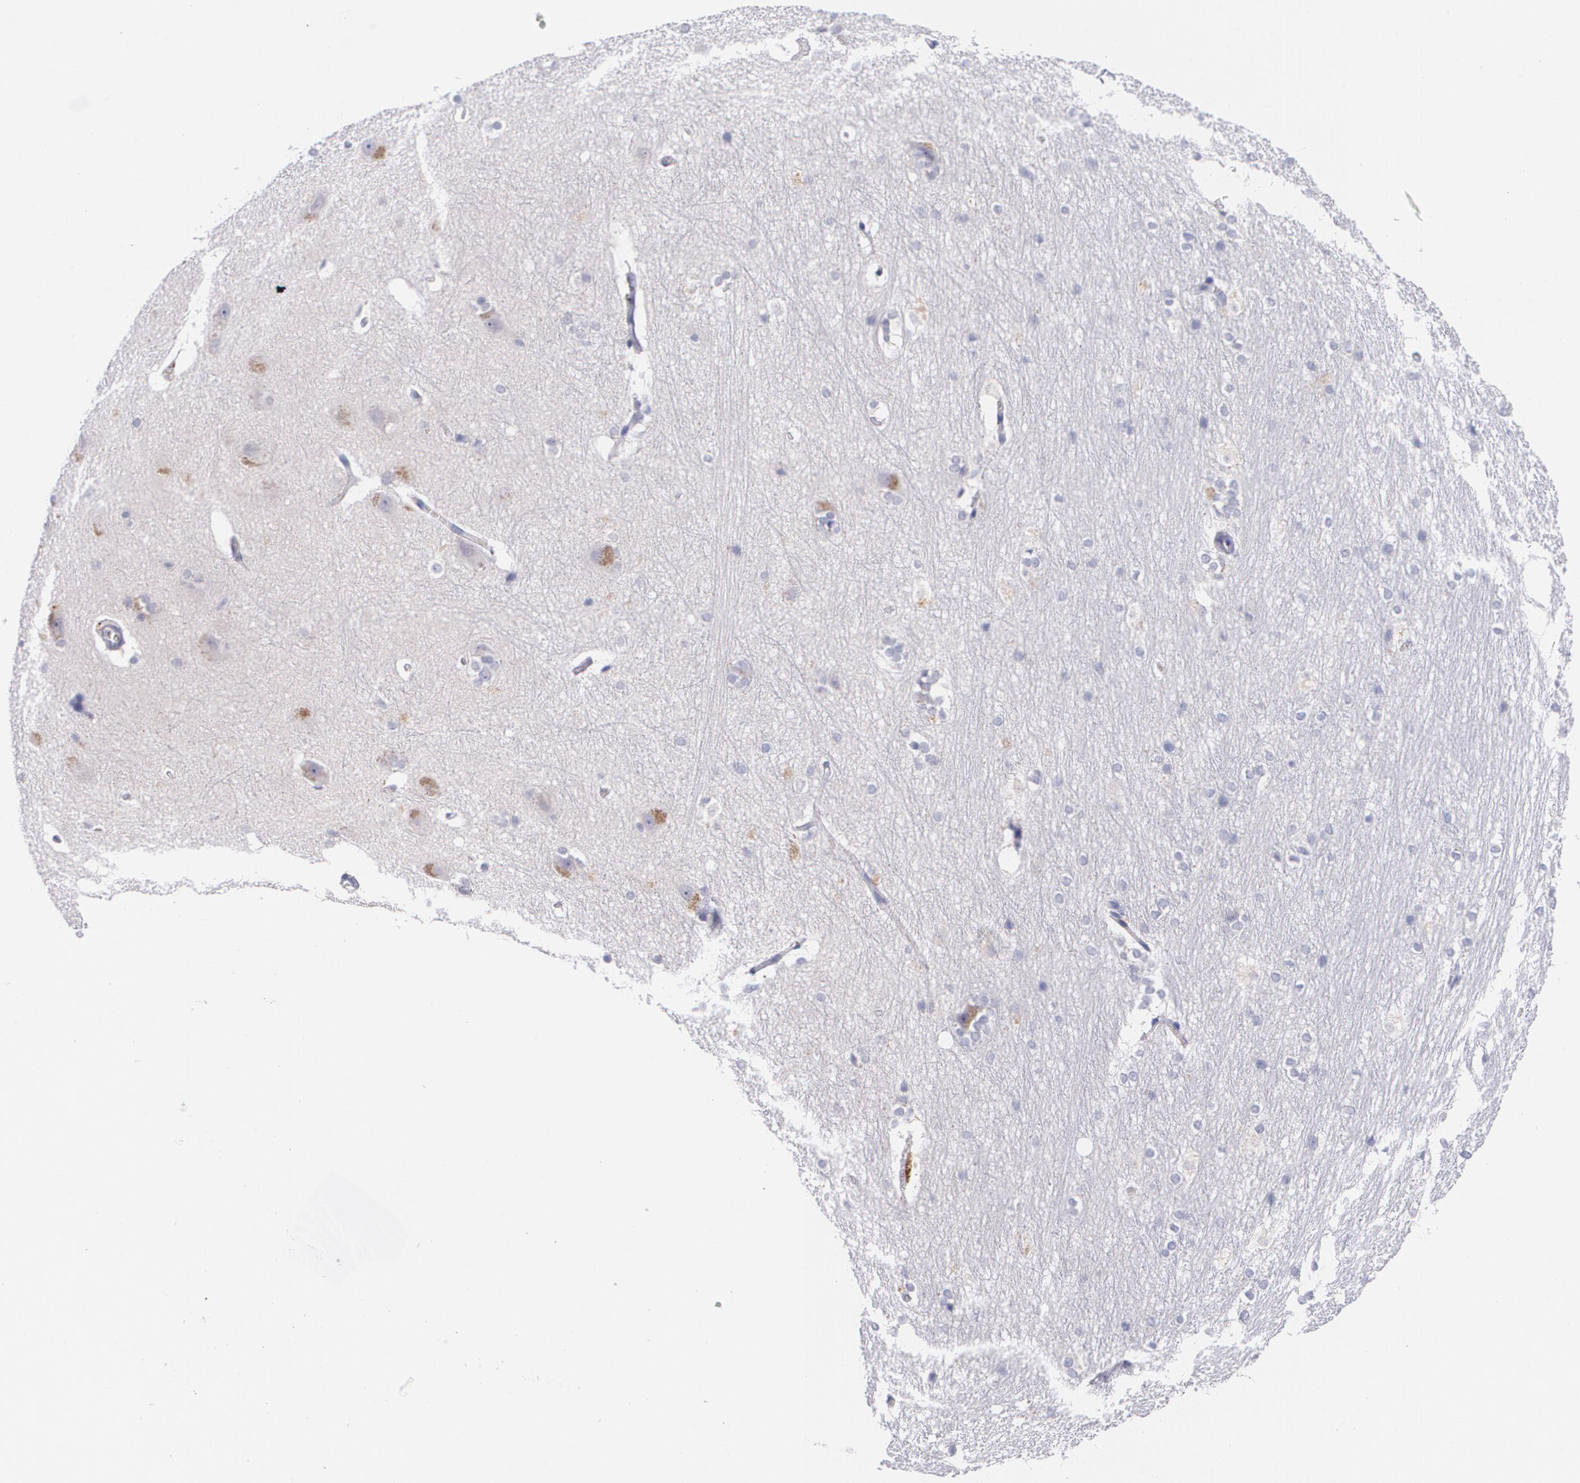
{"staining": {"intensity": "negative", "quantity": "none", "location": "none"}, "tissue": "hippocampus", "cell_type": "Glial cells", "image_type": "normal", "snomed": [{"axis": "morphology", "description": "Normal tissue, NOS"}, {"axis": "topography", "description": "Hippocampus"}], "caption": "DAB immunohistochemical staining of unremarkable human hippocampus displays no significant positivity in glial cells. (Stains: DAB (3,3'-diaminobenzidine) immunohistochemistry (IHC) with hematoxylin counter stain, Microscopy: brightfield microscopy at high magnification).", "gene": "HMMR", "patient": {"sex": "female", "age": 19}}